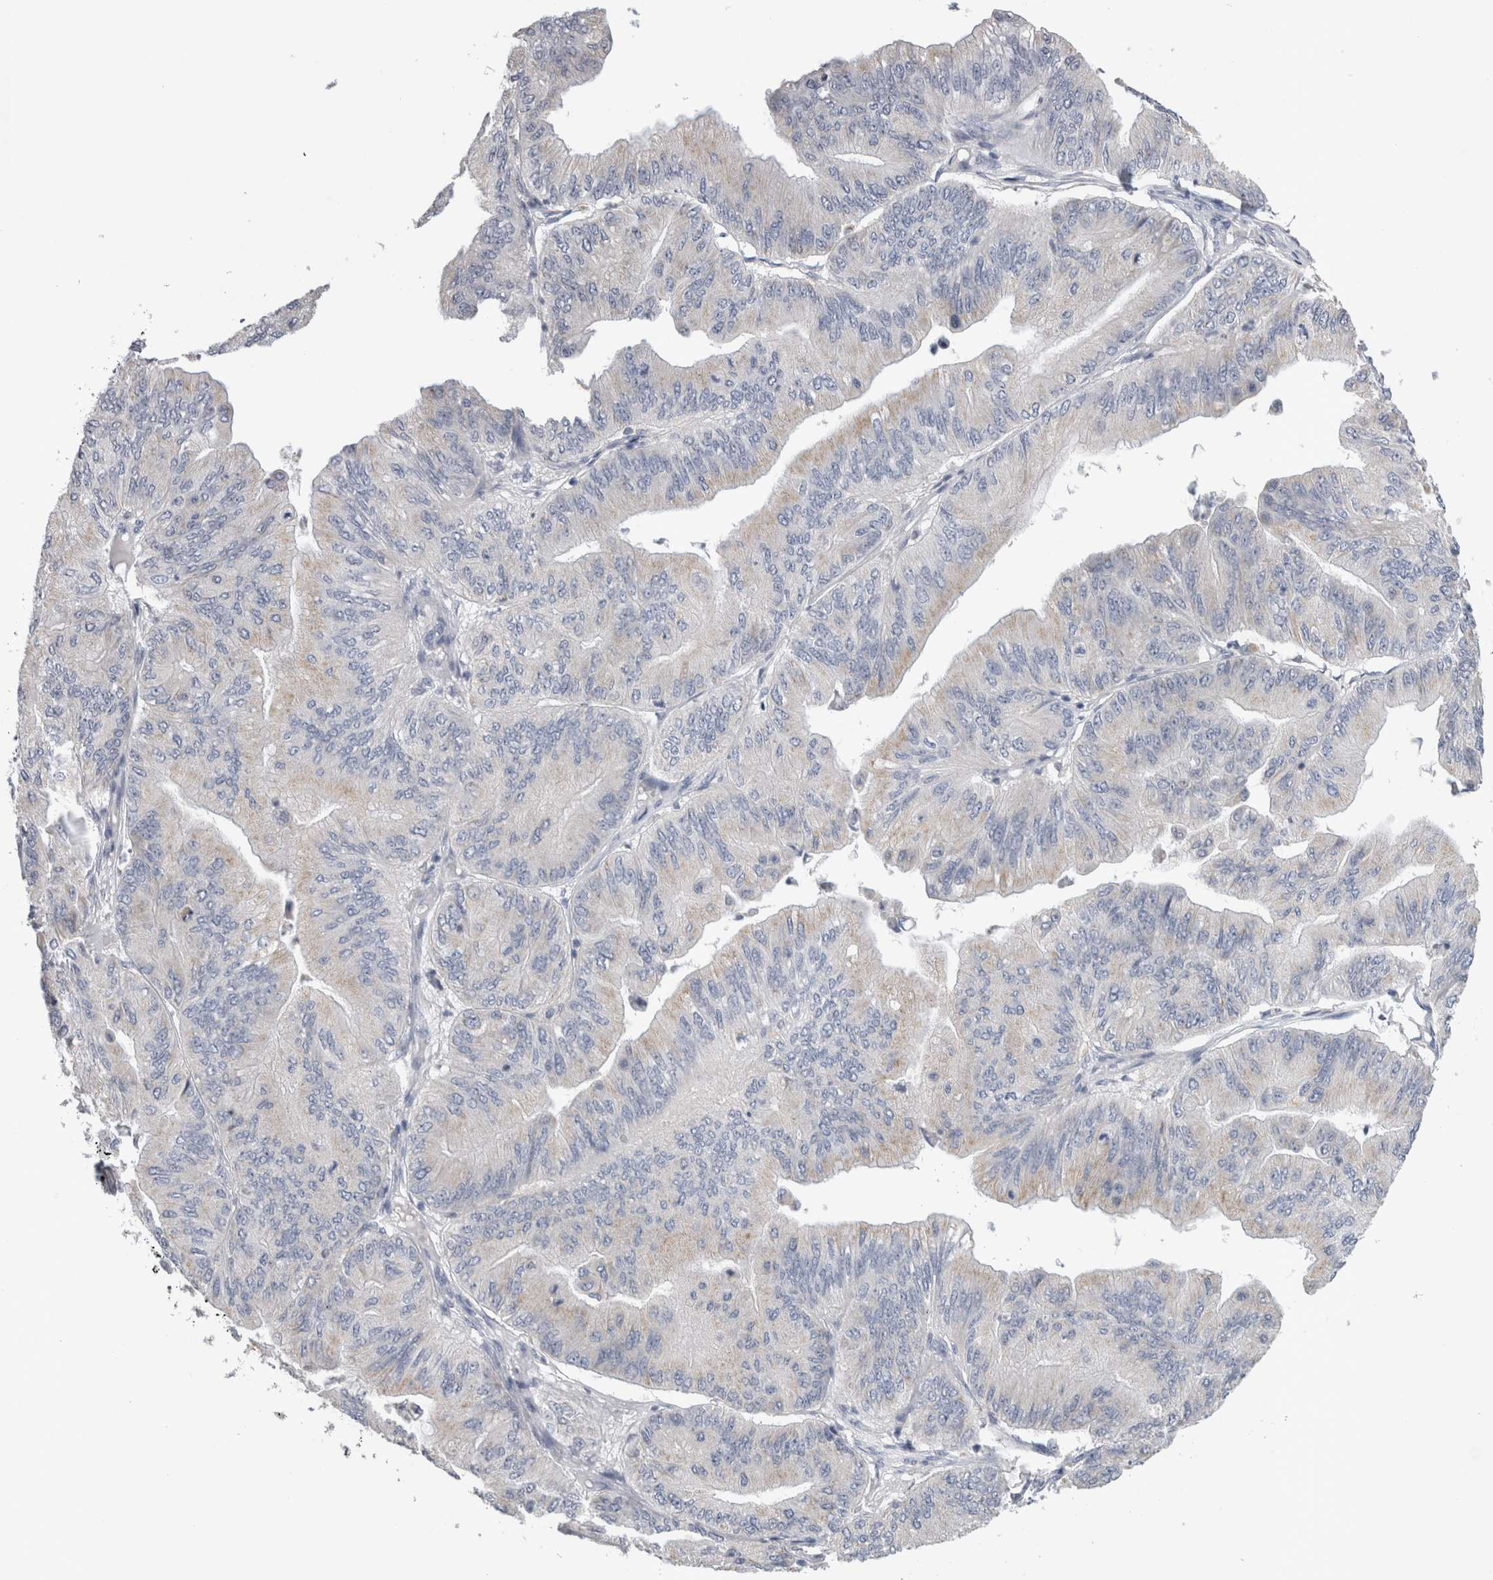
{"staining": {"intensity": "weak", "quantity": "<25%", "location": "cytoplasmic/membranous"}, "tissue": "ovarian cancer", "cell_type": "Tumor cells", "image_type": "cancer", "snomed": [{"axis": "morphology", "description": "Cystadenocarcinoma, mucinous, NOS"}, {"axis": "topography", "description": "Ovary"}], "caption": "Tumor cells show no significant expression in mucinous cystadenocarcinoma (ovarian).", "gene": "DHRS4", "patient": {"sex": "female", "age": 61}}